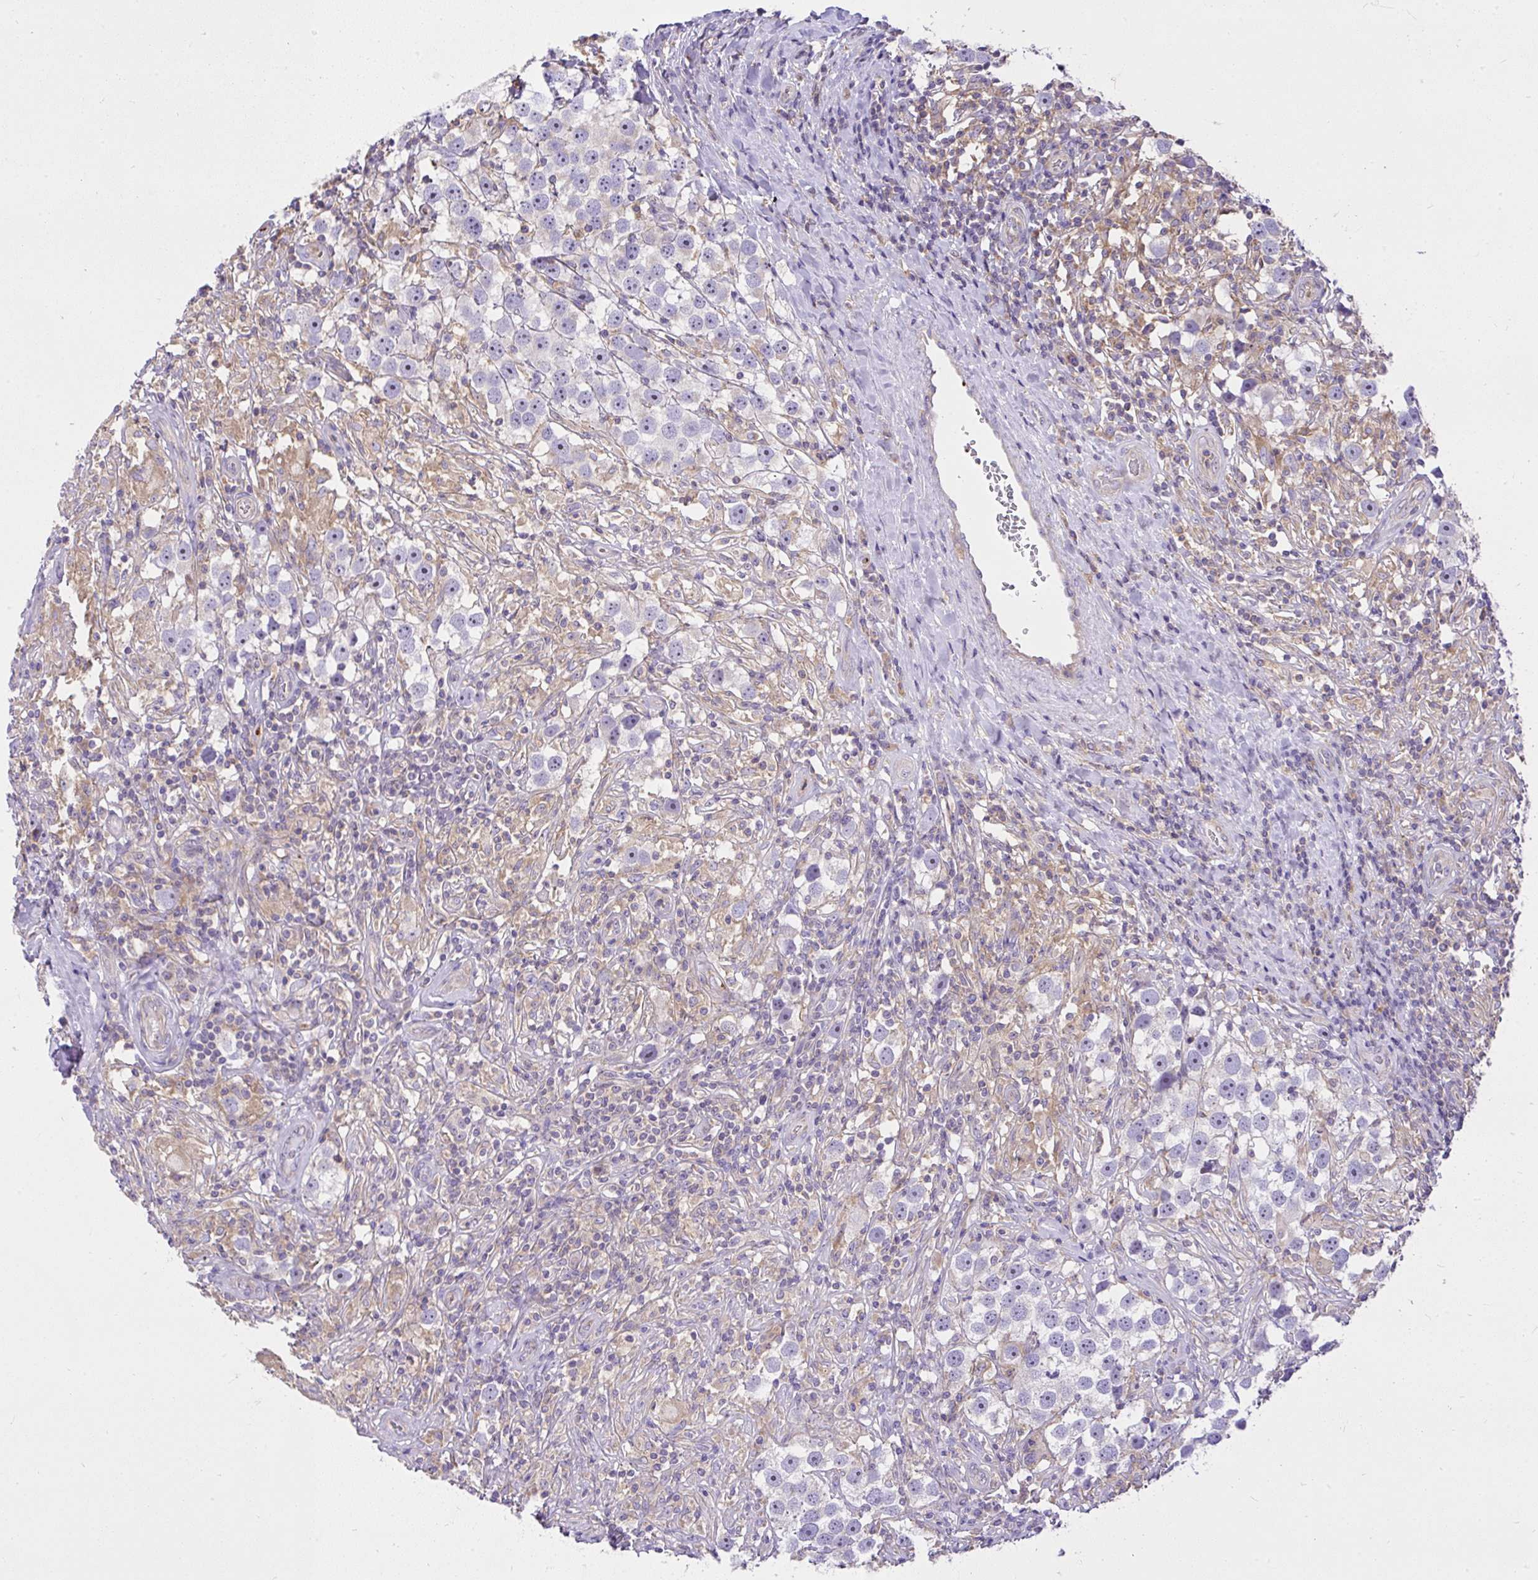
{"staining": {"intensity": "negative", "quantity": "none", "location": "none"}, "tissue": "testis cancer", "cell_type": "Tumor cells", "image_type": "cancer", "snomed": [{"axis": "morphology", "description": "Seminoma, NOS"}, {"axis": "topography", "description": "Testis"}], "caption": "High magnification brightfield microscopy of testis cancer stained with DAB (3,3'-diaminobenzidine) (brown) and counterstained with hematoxylin (blue): tumor cells show no significant expression.", "gene": "CCDC142", "patient": {"sex": "male", "age": 49}}